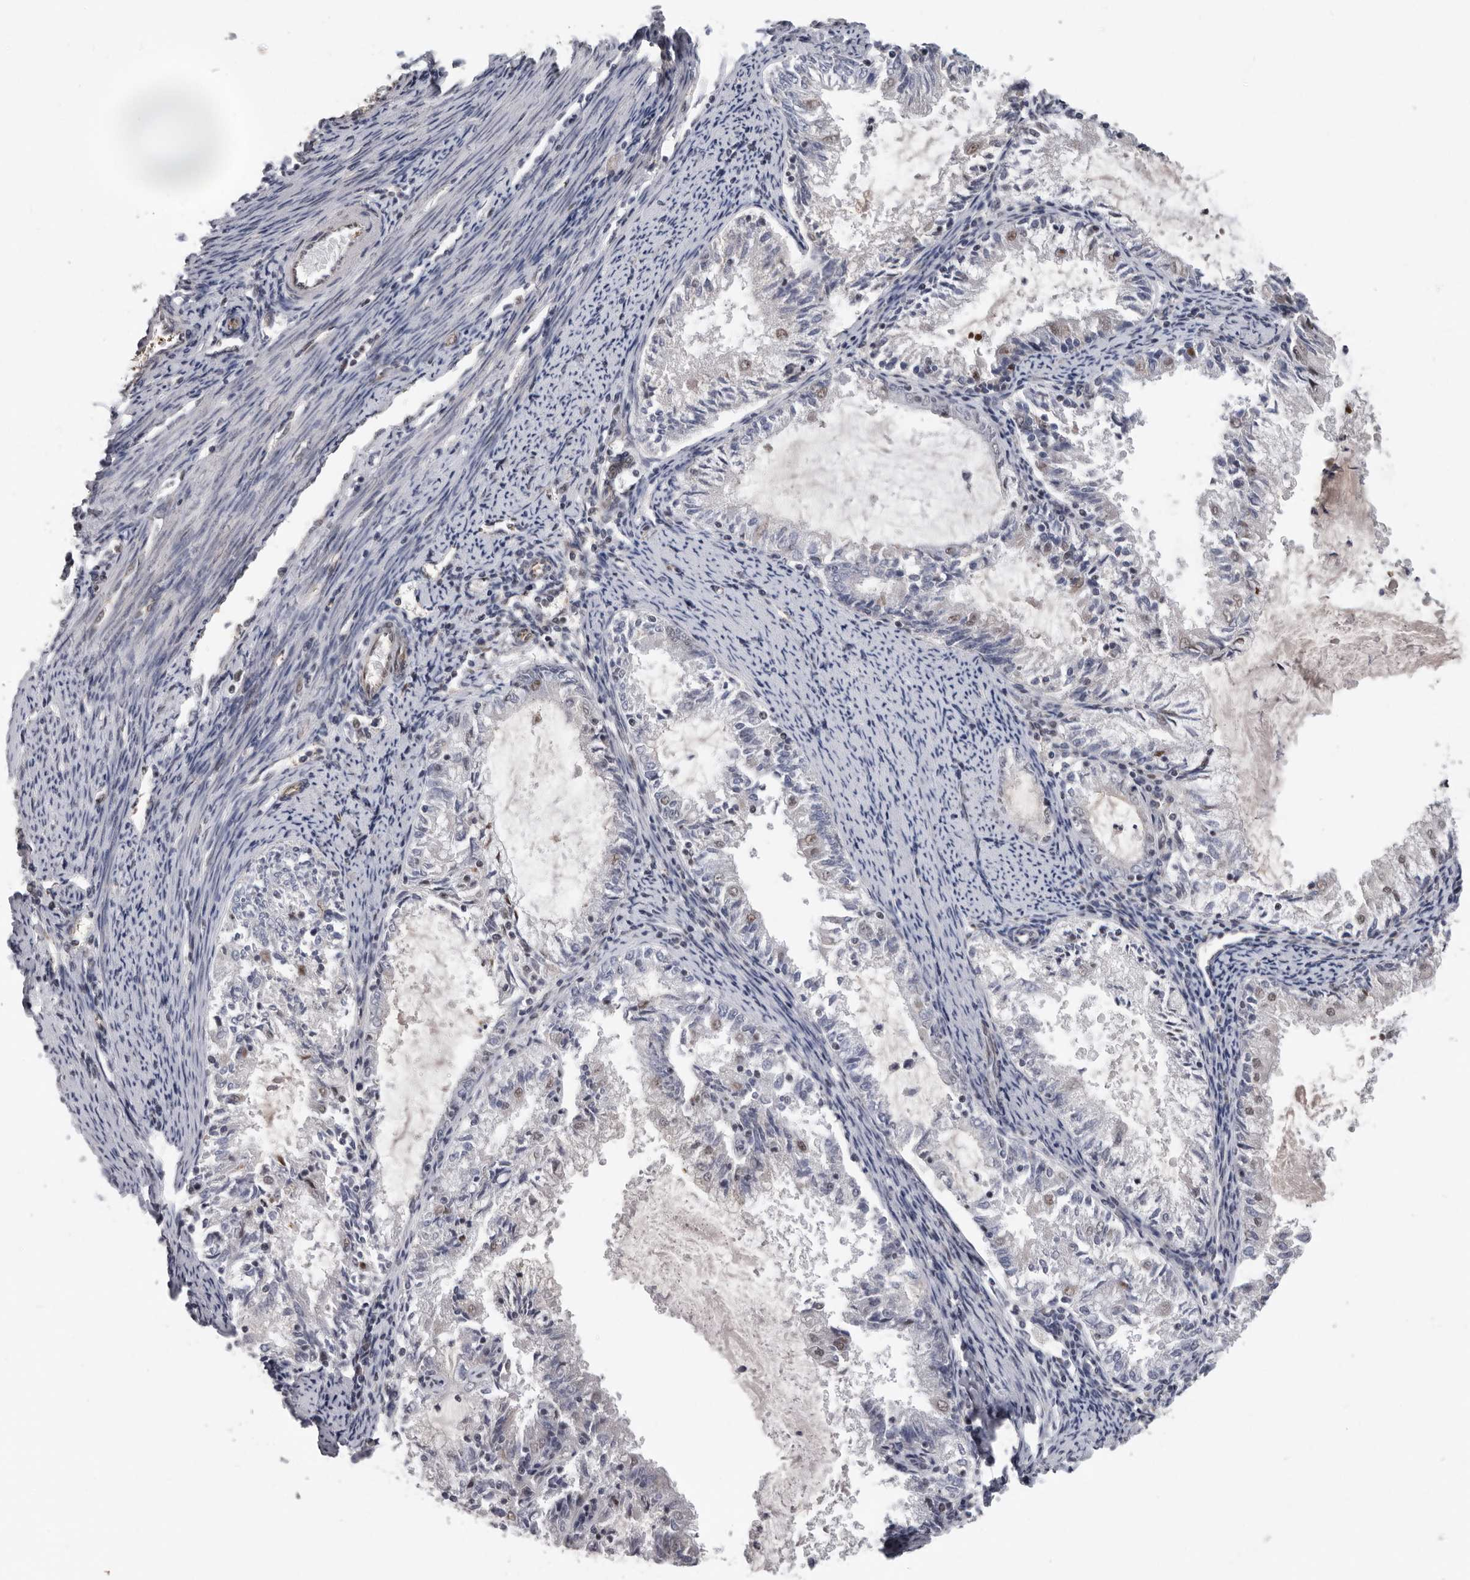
{"staining": {"intensity": "negative", "quantity": "none", "location": "none"}, "tissue": "endometrial cancer", "cell_type": "Tumor cells", "image_type": "cancer", "snomed": [{"axis": "morphology", "description": "Adenocarcinoma, NOS"}, {"axis": "topography", "description": "Endometrium"}], "caption": "A high-resolution image shows IHC staining of endometrial cancer, which exhibits no significant staining in tumor cells.", "gene": "RALGPS2", "patient": {"sex": "female", "age": 57}}